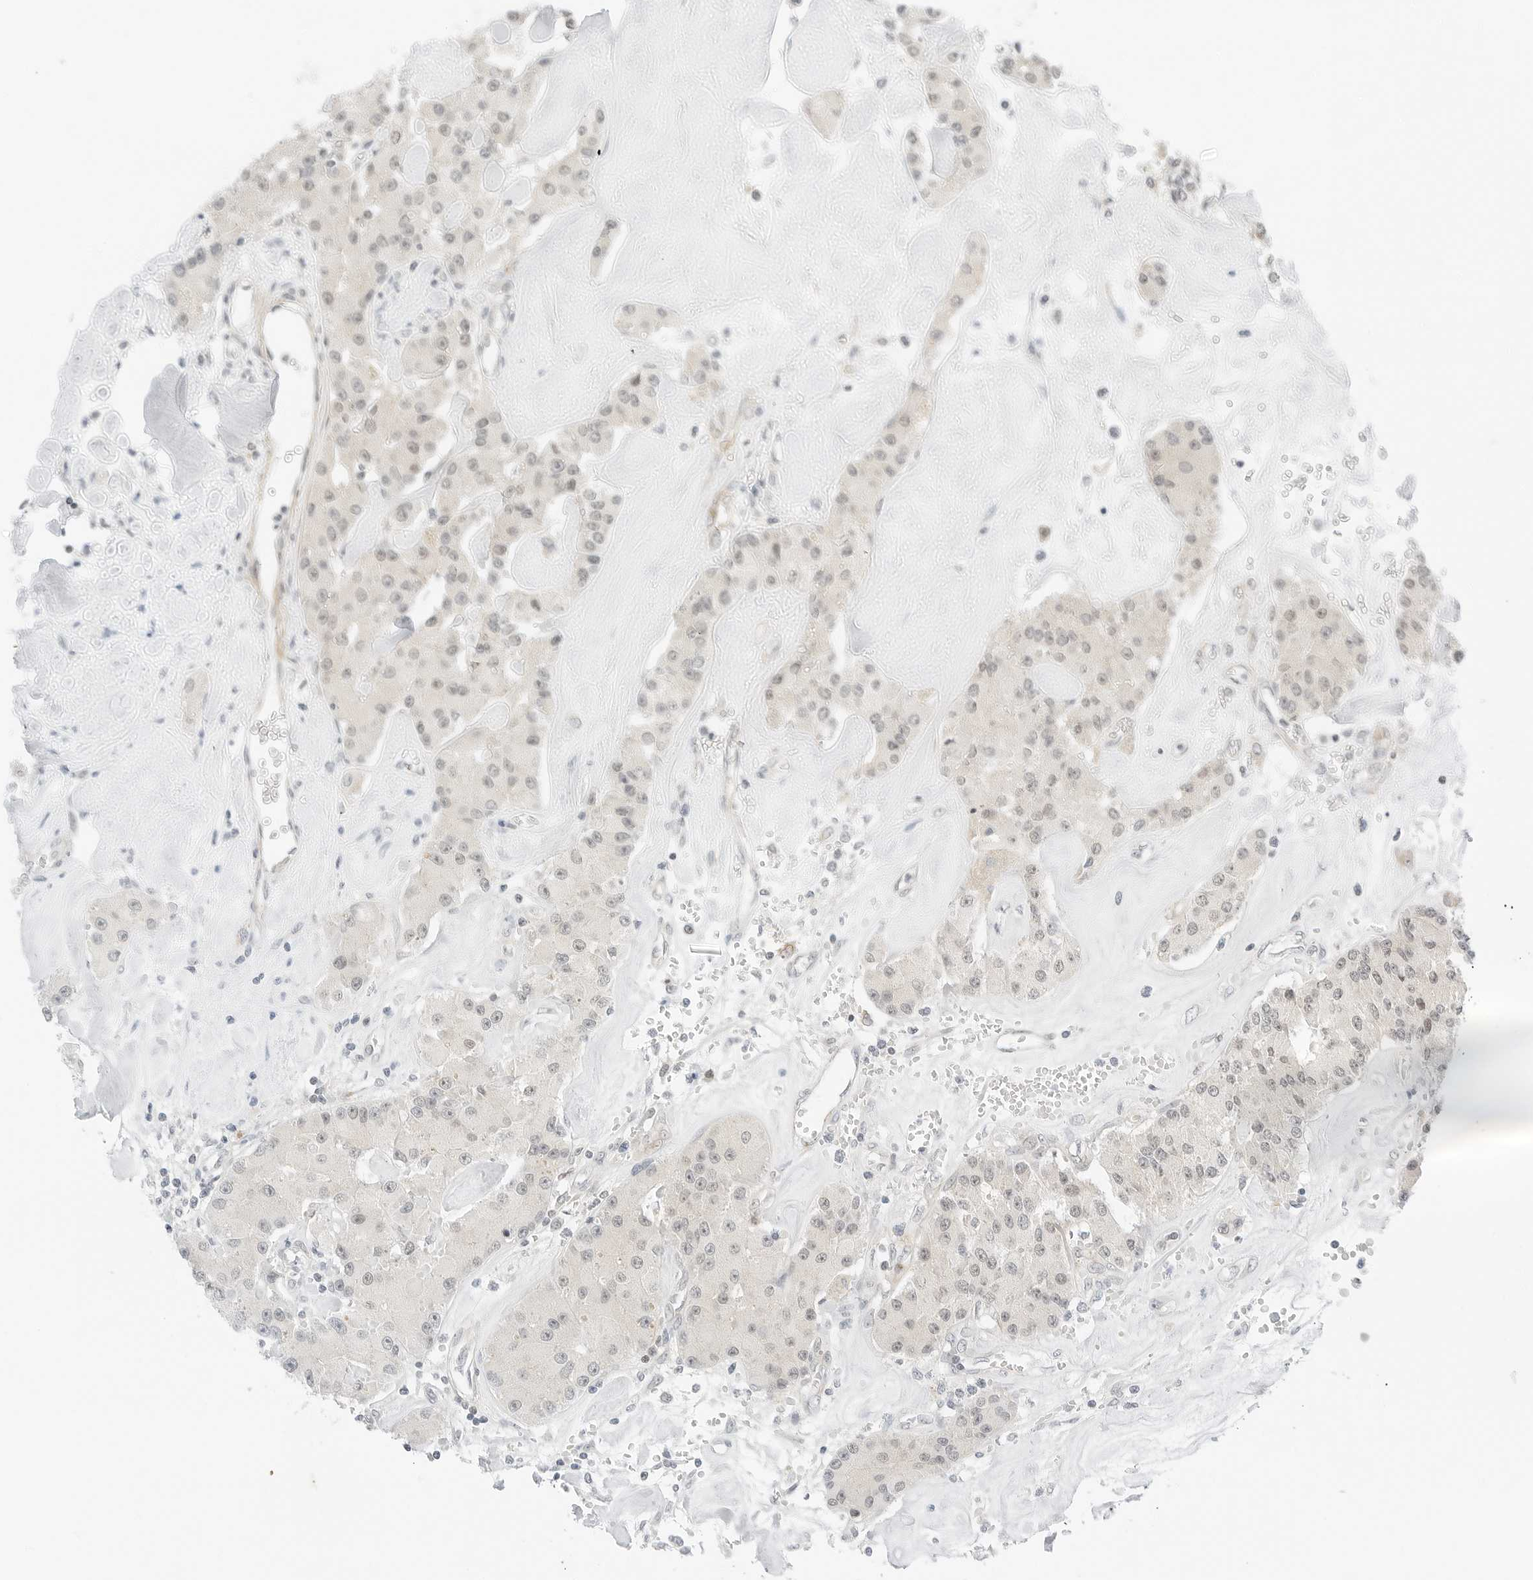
{"staining": {"intensity": "negative", "quantity": "none", "location": "none"}, "tissue": "carcinoid", "cell_type": "Tumor cells", "image_type": "cancer", "snomed": [{"axis": "morphology", "description": "Carcinoid, malignant, NOS"}, {"axis": "topography", "description": "Pancreas"}], "caption": "Immunohistochemical staining of human malignant carcinoid reveals no significant expression in tumor cells. (Brightfield microscopy of DAB immunohistochemistry at high magnification).", "gene": "NEO1", "patient": {"sex": "male", "age": 41}}